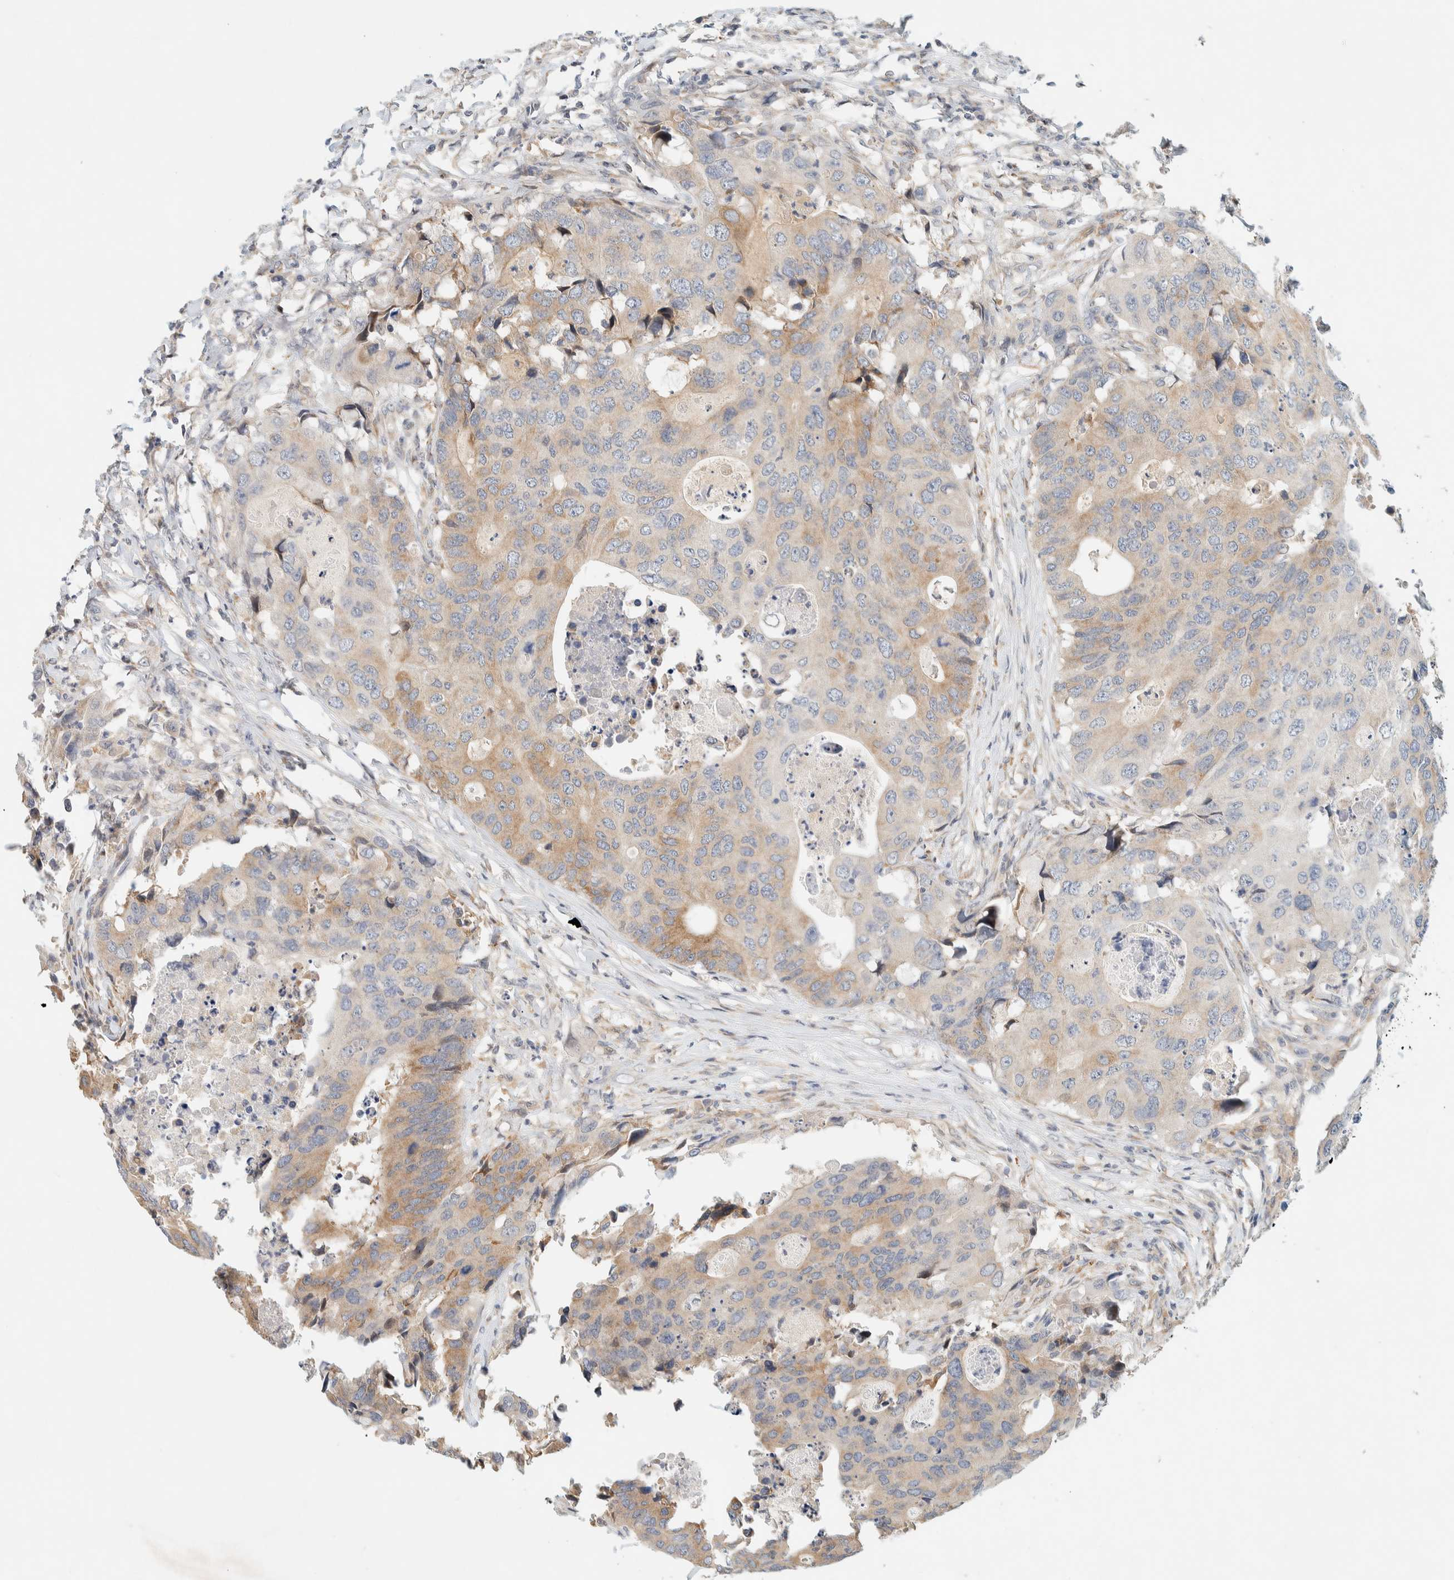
{"staining": {"intensity": "moderate", "quantity": "<25%", "location": "cytoplasmic/membranous"}, "tissue": "colorectal cancer", "cell_type": "Tumor cells", "image_type": "cancer", "snomed": [{"axis": "morphology", "description": "Adenocarcinoma, NOS"}, {"axis": "topography", "description": "Colon"}], "caption": "Tumor cells exhibit low levels of moderate cytoplasmic/membranous expression in approximately <25% of cells in colorectal cancer (adenocarcinoma).", "gene": "SUMF2", "patient": {"sex": "male", "age": 71}}